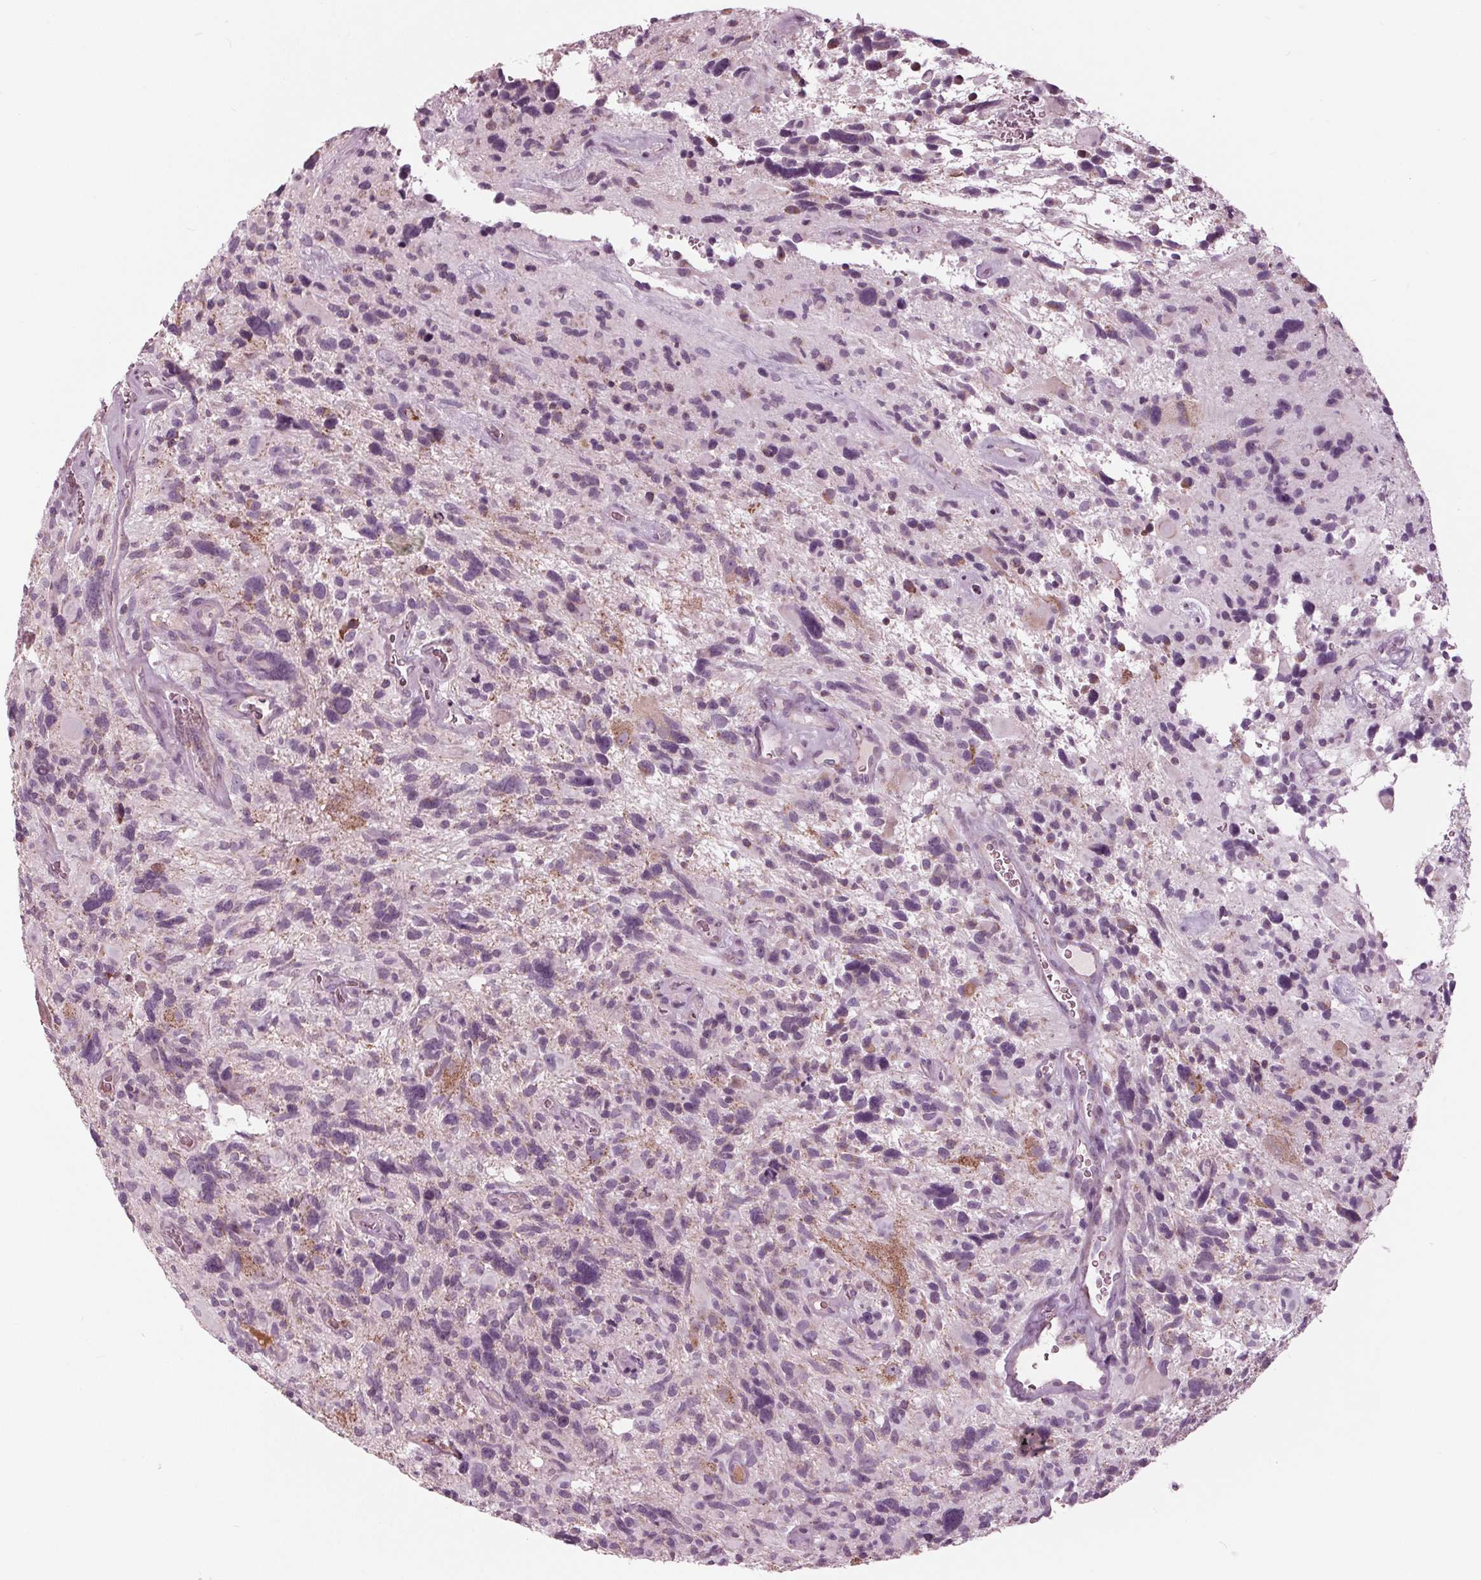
{"staining": {"intensity": "weak", "quantity": "<25%", "location": "cytoplasmic/membranous"}, "tissue": "glioma", "cell_type": "Tumor cells", "image_type": "cancer", "snomed": [{"axis": "morphology", "description": "Glioma, malignant, High grade"}, {"axis": "topography", "description": "Brain"}], "caption": "High power microscopy photomicrograph of an immunohistochemistry (IHC) image of malignant glioma (high-grade), revealing no significant expression in tumor cells. Brightfield microscopy of immunohistochemistry (IHC) stained with DAB (3,3'-diaminobenzidine) (brown) and hematoxylin (blue), captured at high magnification.", "gene": "CLN6", "patient": {"sex": "male", "age": 49}}